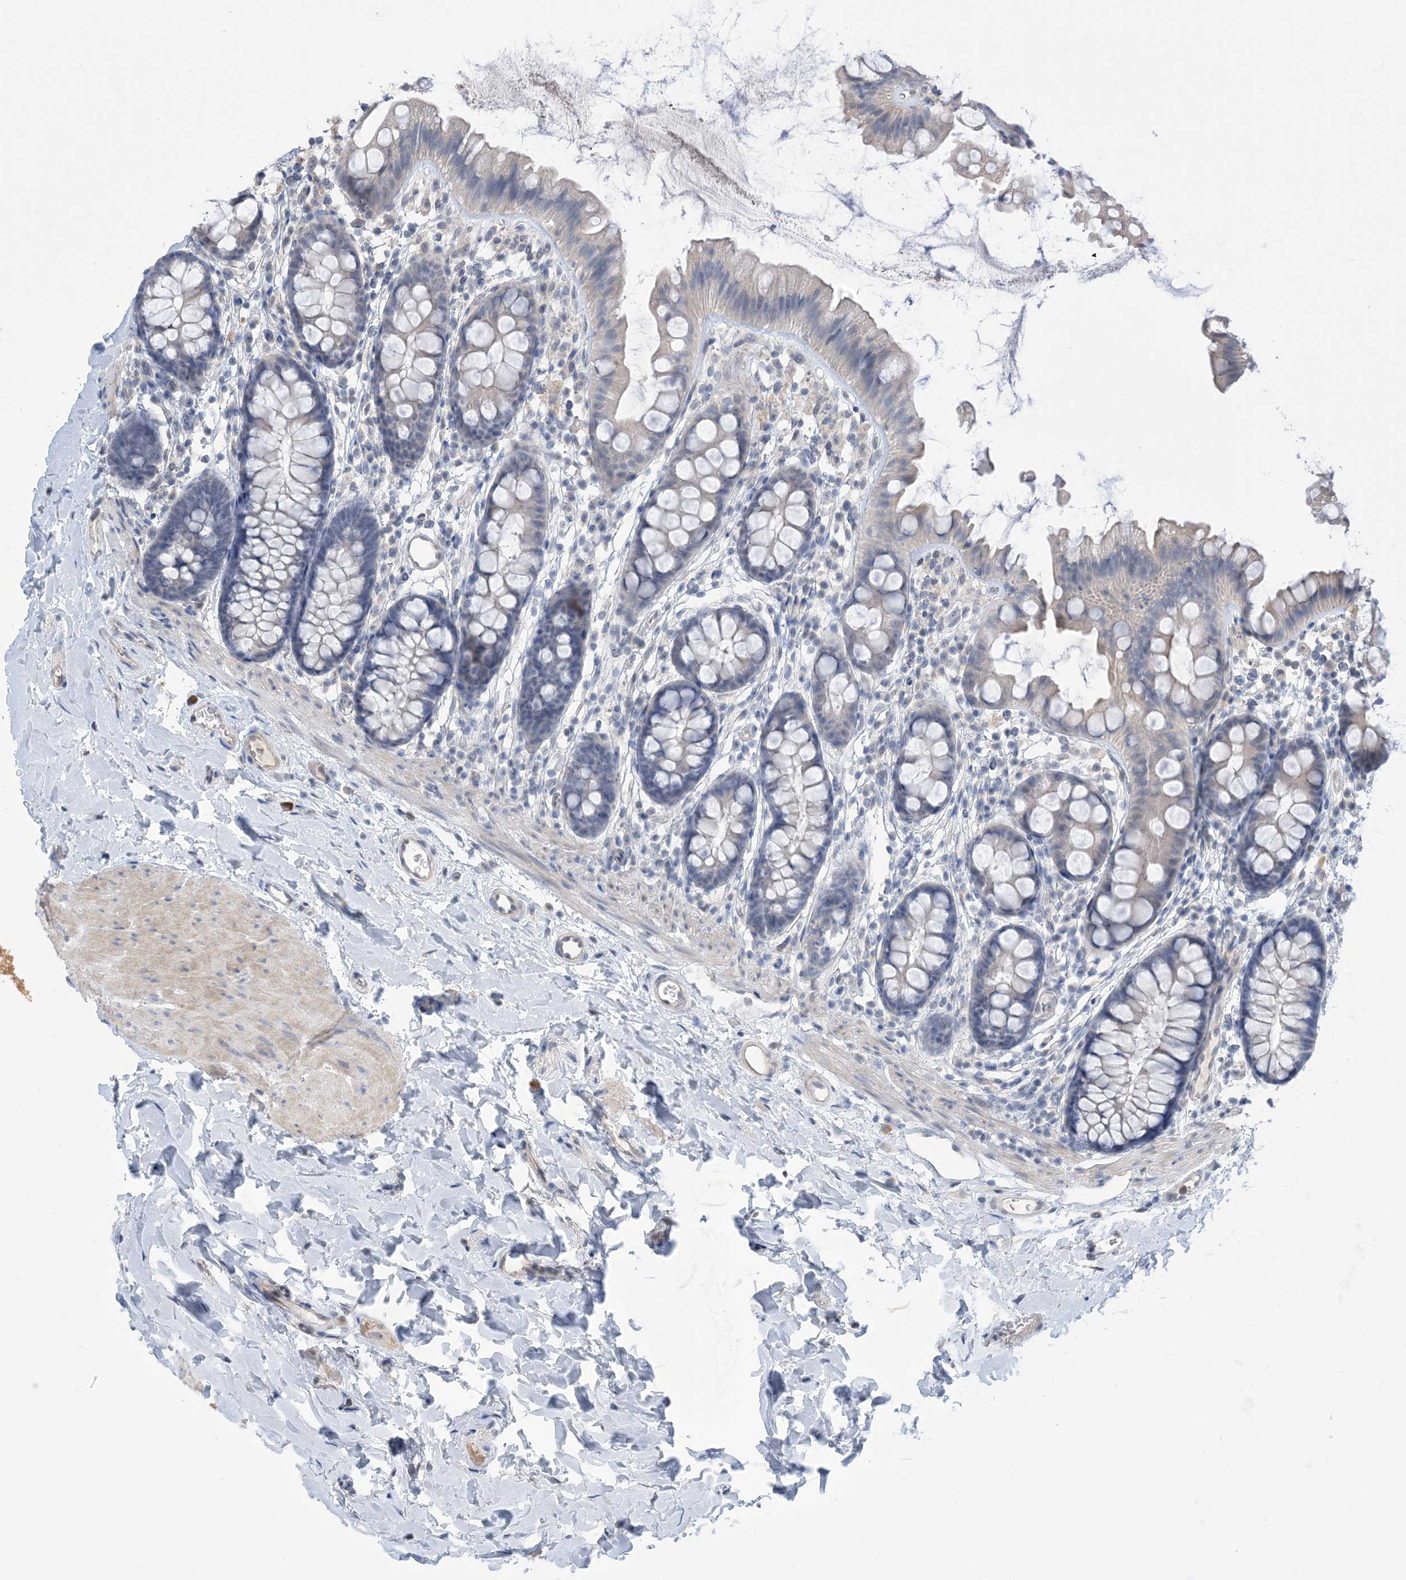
{"staining": {"intensity": "weak", "quantity": "25%-75%", "location": "cytoplasmic/membranous"}, "tissue": "colon", "cell_type": "Endothelial cells", "image_type": "normal", "snomed": [{"axis": "morphology", "description": "Normal tissue, NOS"}, {"axis": "topography", "description": "Colon"}], "caption": "Benign colon exhibits weak cytoplasmic/membranous positivity in approximately 25%-75% of endothelial cells.", "gene": "TTYH1", "patient": {"sex": "female", "age": 62}}